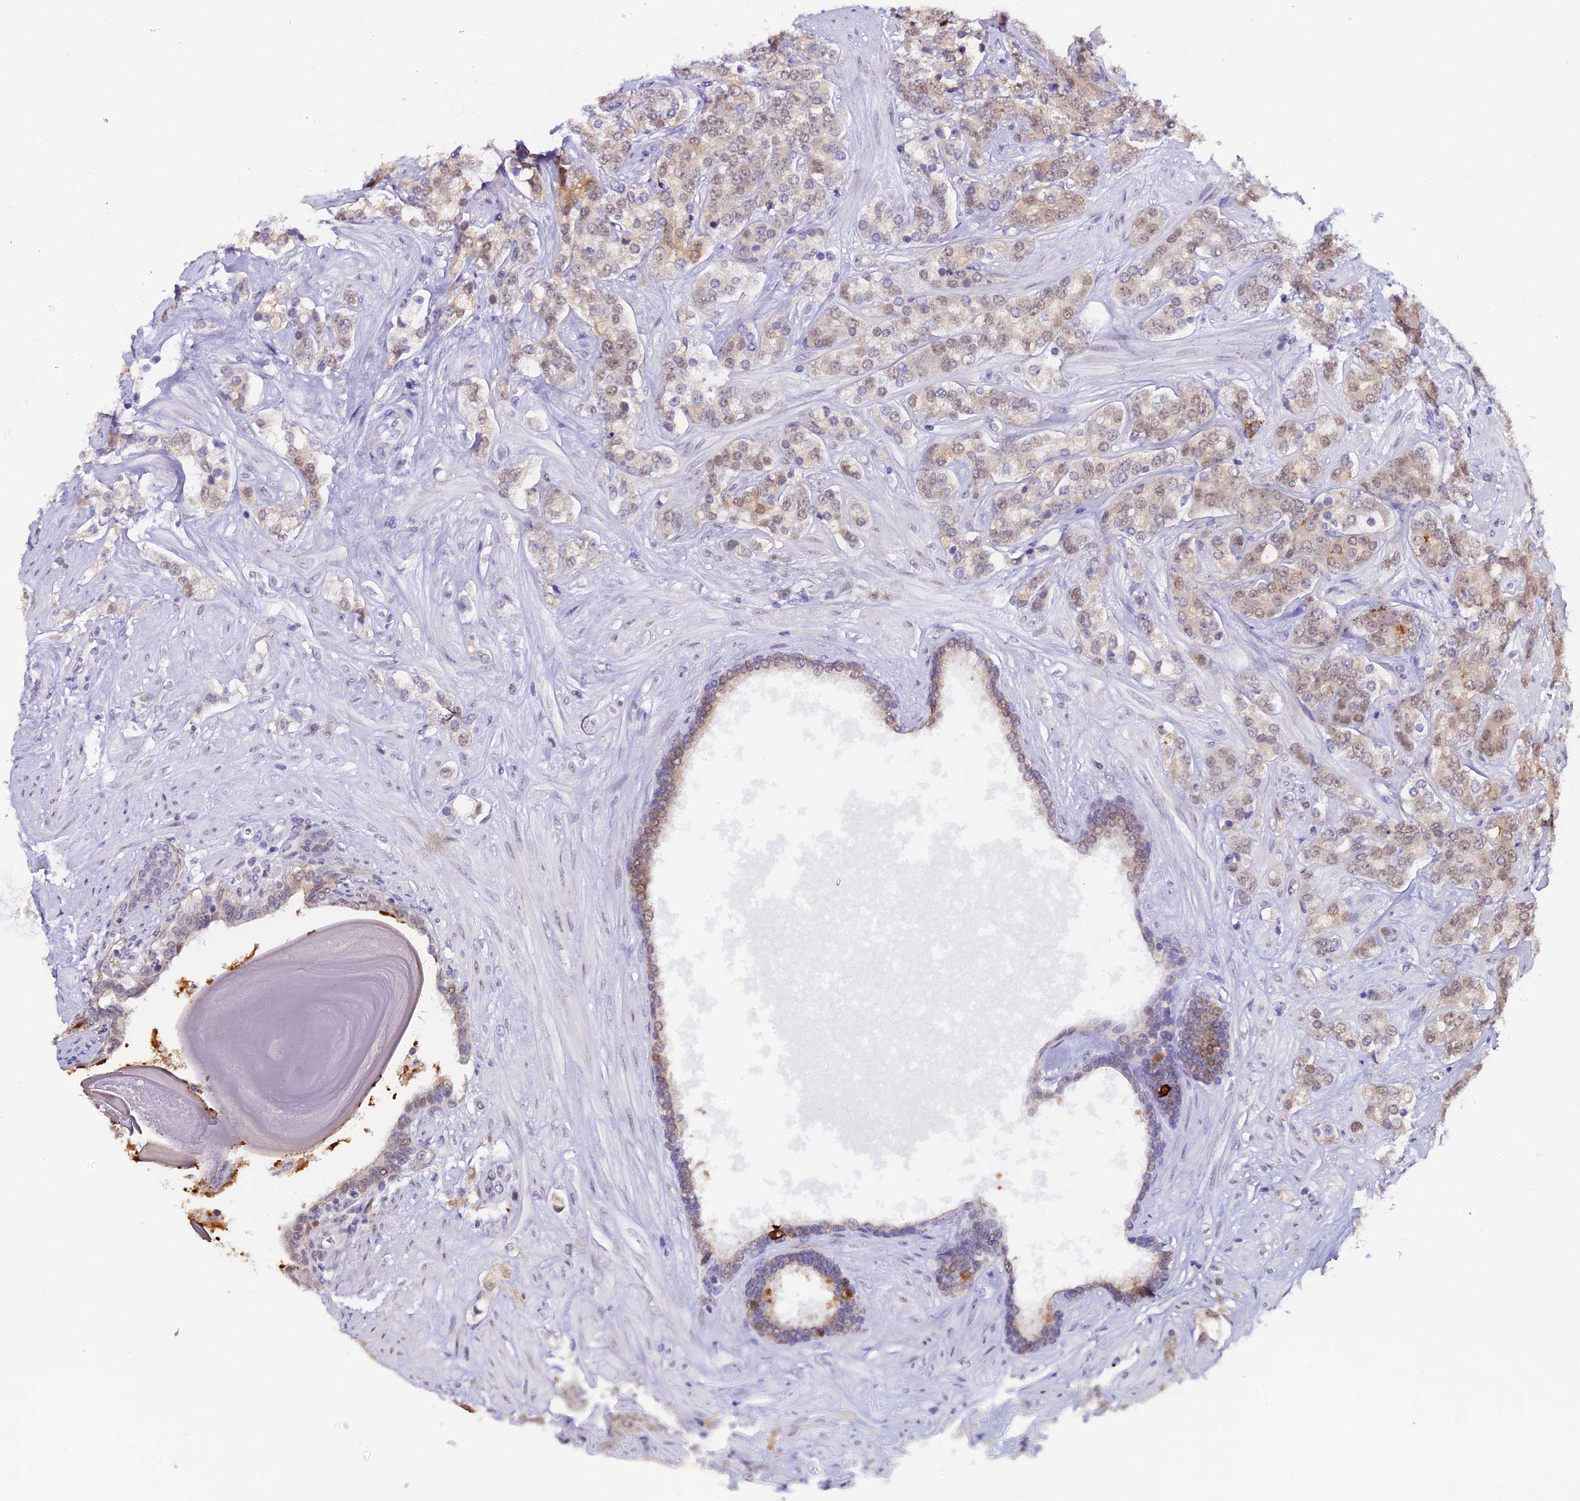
{"staining": {"intensity": "weak", "quantity": "<25%", "location": "cytoplasmic/membranous,nuclear"}, "tissue": "prostate cancer", "cell_type": "Tumor cells", "image_type": "cancer", "snomed": [{"axis": "morphology", "description": "Adenocarcinoma, High grade"}, {"axis": "topography", "description": "Prostate"}], "caption": "Immunohistochemical staining of human prostate cancer exhibits no significant expression in tumor cells.", "gene": "OSGEP", "patient": {"sex": "male", "age": 62}}